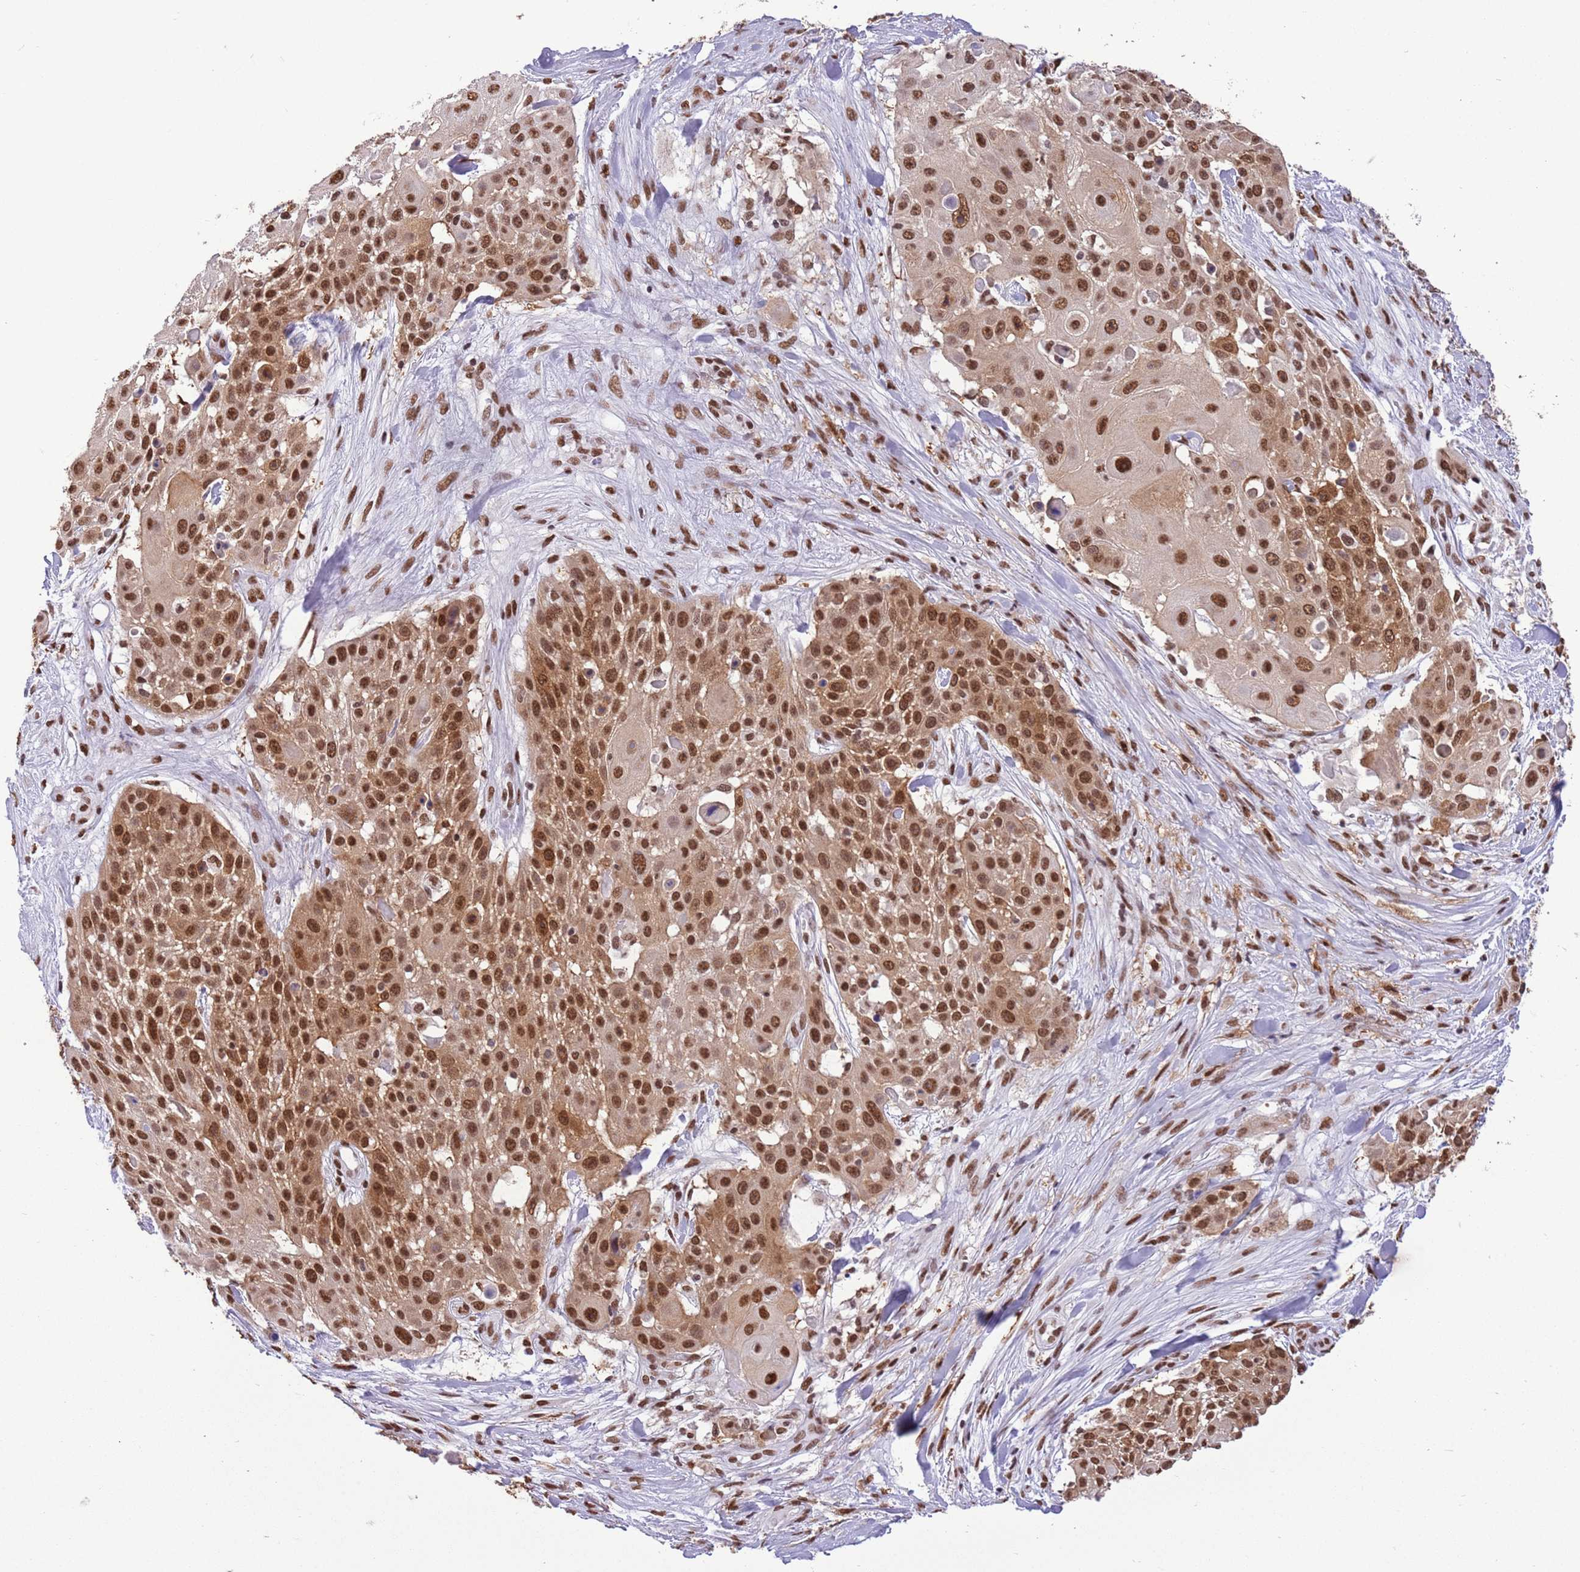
{"staining": {"intensity": "strong", "quantity": ">75%", "location": "nuclear"}, "tissue": "skin cancer", "cell_type": "Tumor cells", "image_type": "cancer", "snomed": [{"axis": "morphology", "description": "Squamous cell carcinoma, NOS"}, {"axis": "topography", "description": "Skin"}], "caption": "The micrograph demonstrates a brown stain indicating the presence of a protein in the nuclear of tumor cells in skin squamous cell carcinoma. (Stains: DAB in brown, nuclei in blue, Microscopy: brightfield microscopy at high magnification).", "gene": "TRIM32", "patient": {"sex": "female", "age": 86}}